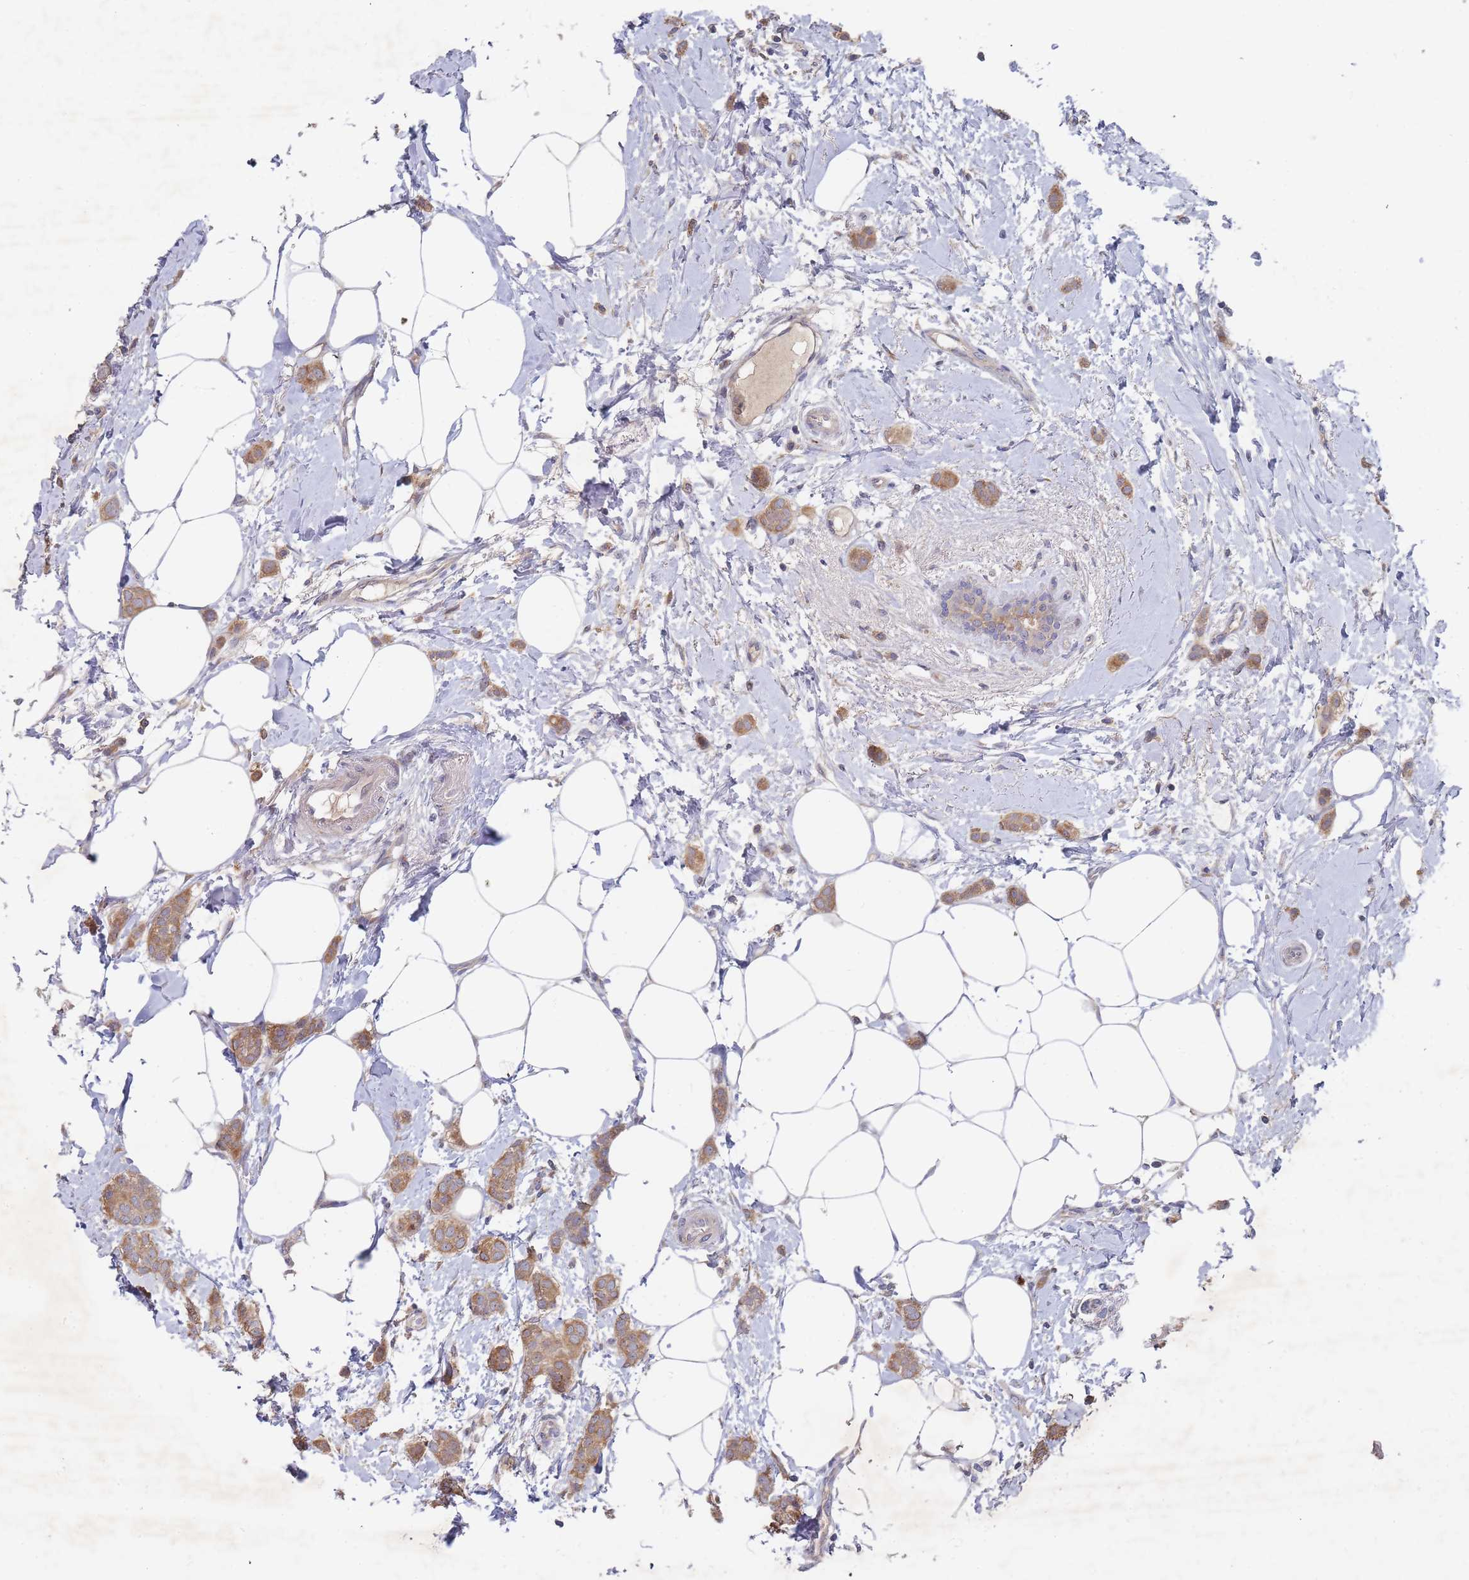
{"staining": {"intensity": "moderate", "quantity": ">75%", "location": "cytoplasmic/membranous"}, "tissue": "breast cancer", "cell_type": "Tumor cells", "image_type": "cancer", "snomed": [{"axis": "morphology", "description": "Duct carcinoma"}, {"axis": "topography", "description": "Breast"}], "caption": "A brown stain shows moderate cytoplasmic/membranous expression of a protein in breast cancer (intraductal carcinoma) tumor cells.", "gene": "SLC35F5", "patient": {"sex": "female", "age": 72}}